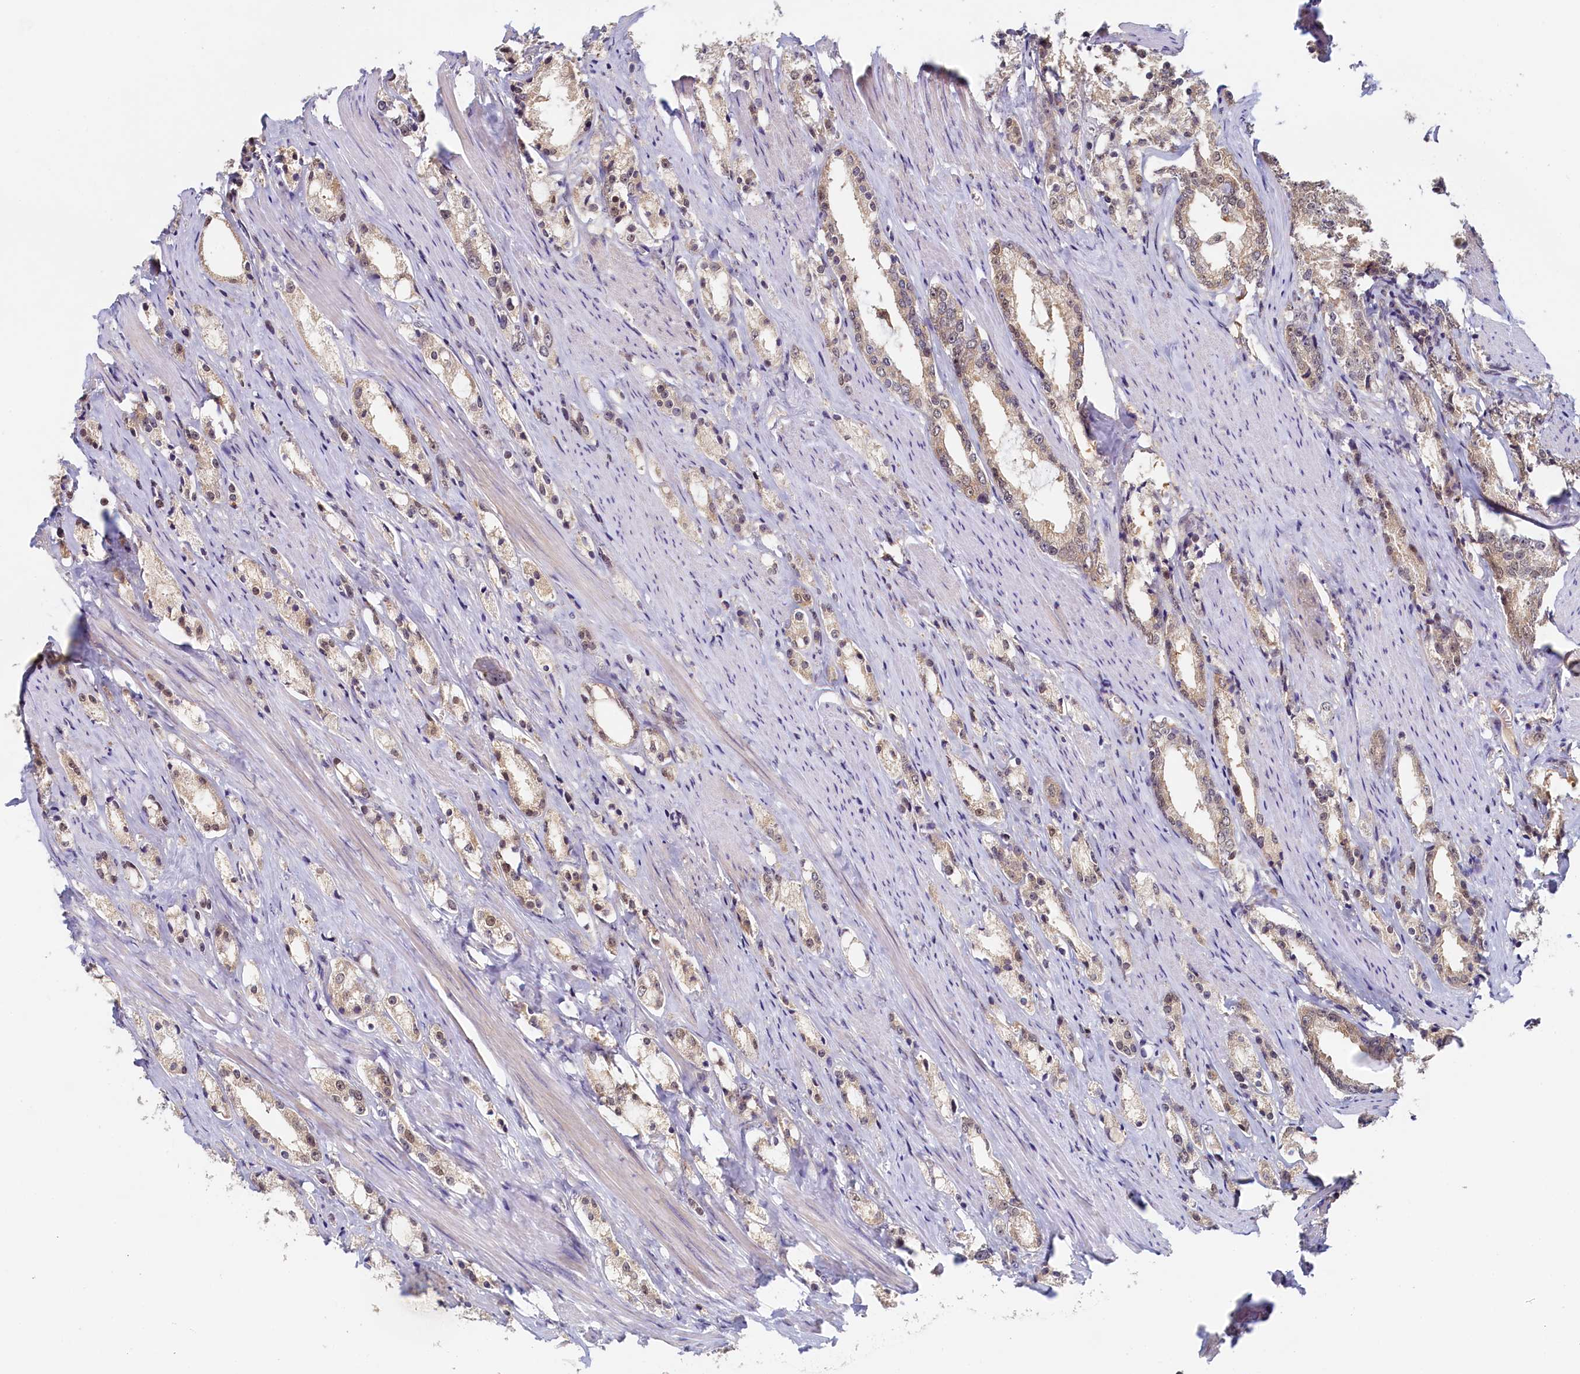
{"staining": {"intensity": "weak", "quantity": "<25%", "location": "cytoplasmic/membranous"}, "tissue": "prostate cancer", "cell_type": "Tumor cells", "image_type": "cancer", "snomed": [{"axis": "morphology", "description": "Adenocarcinoma, High grade"}, {"axis": "topography", "description": "Prostate"}], "caption": "Immunohistochemistry (IHC) image of neoplastic tissue: adenocarcinoma (high-grade) (prostate) stained with DAB reveals no significant protein staining in tumor cells.", "gene": "PAAF1", "patient": {"sex": "male", "age": 66}}